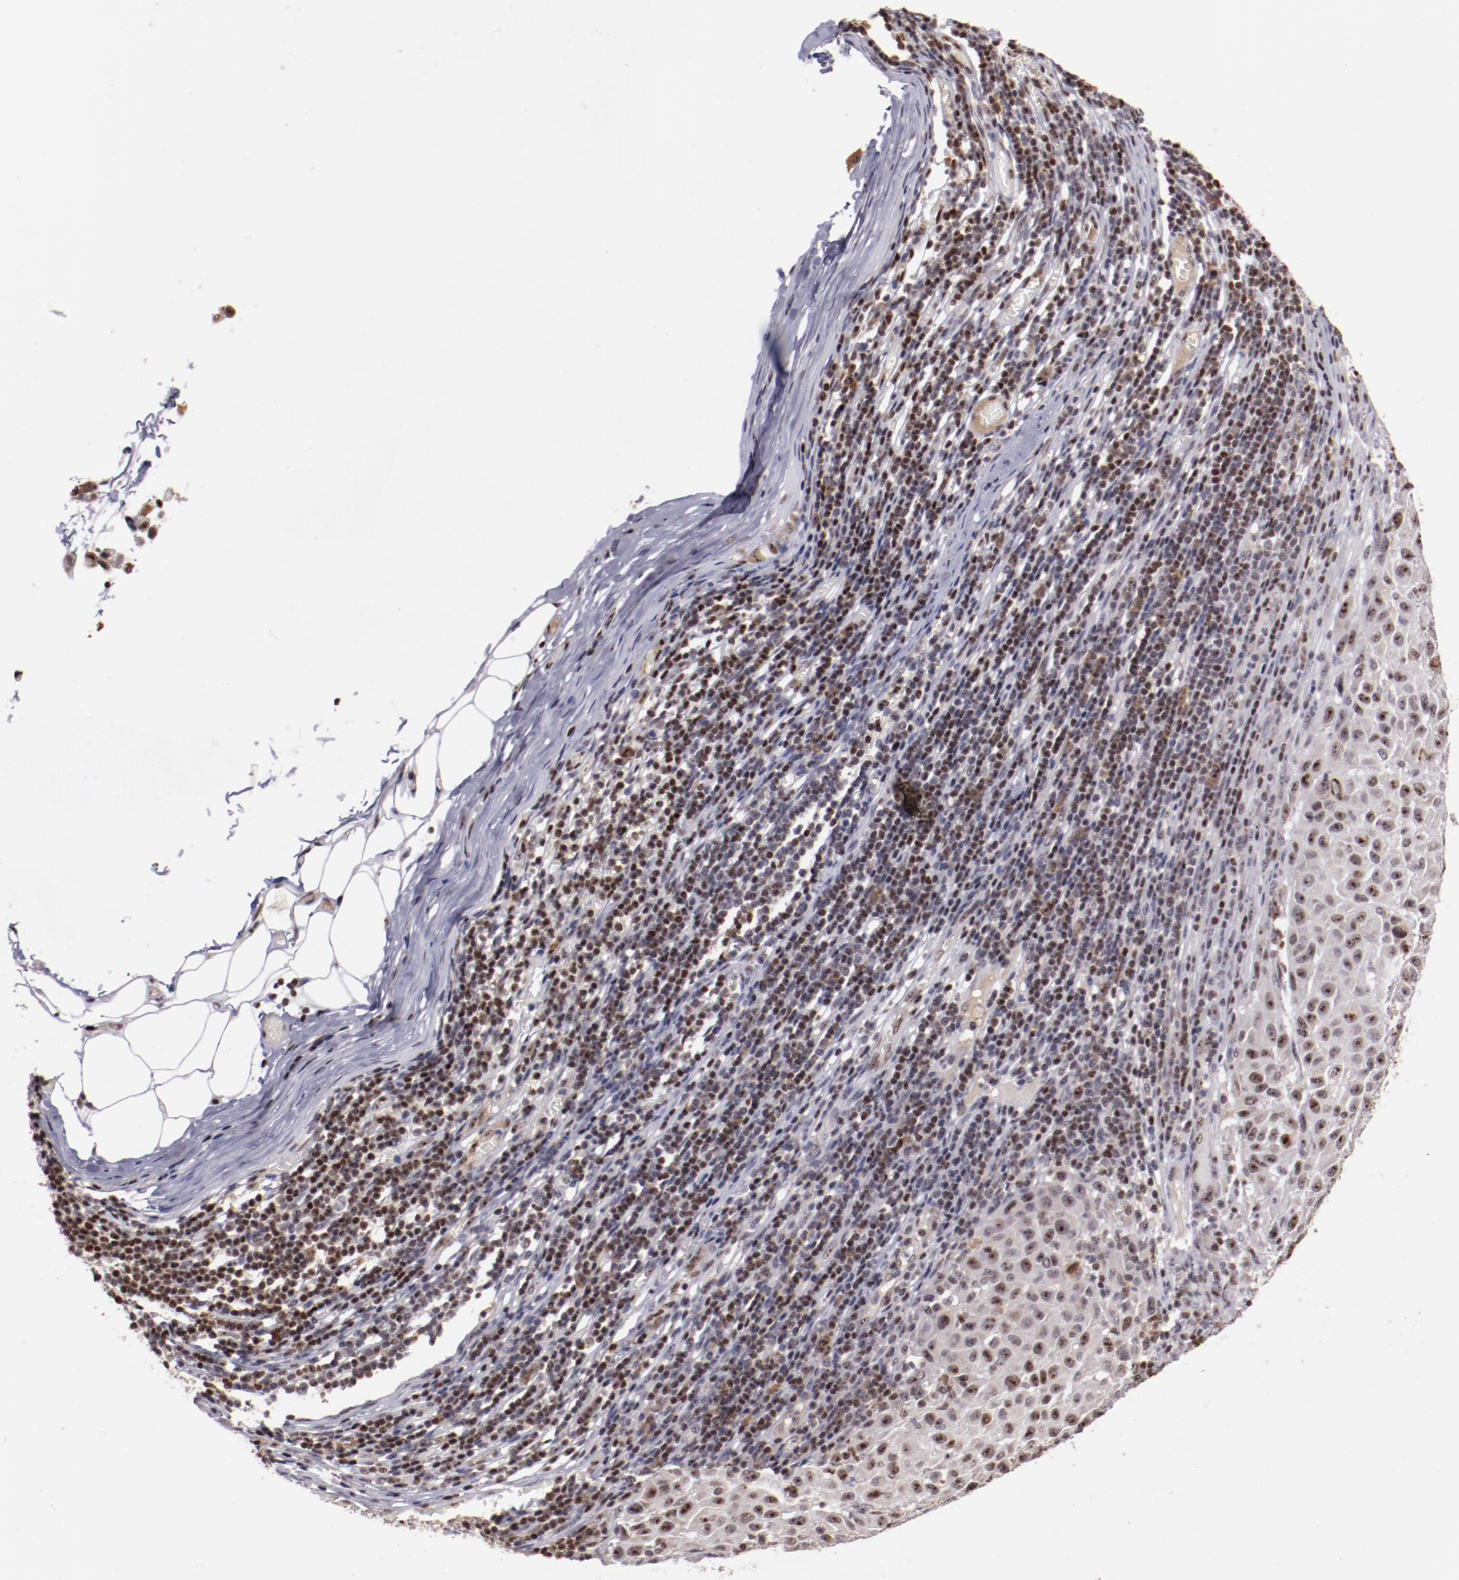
{"staining": {"intensity": "moderate", "quantity": "25%-75%", "location": "cytoplasmic/membranous,nuclear"}, "tissue": "melanoma", "cell_type": "Tumor cells", "image_type": "cancer", "snomed": [{"axis": "morphology", "description": "Malignant melanoma, Metastatic site"}, {"axis": "topography", "description": "Lymph node"}], "caption": "Protein analysis of malignant melanoma (metastatic site) tissue exhibits moderate cytoplasmic/membranous and nuclear positivity in approximately 25%-75% of tumor cells.", "gene": "DDX24", "patient": {"sex": "male", "age": 61}}